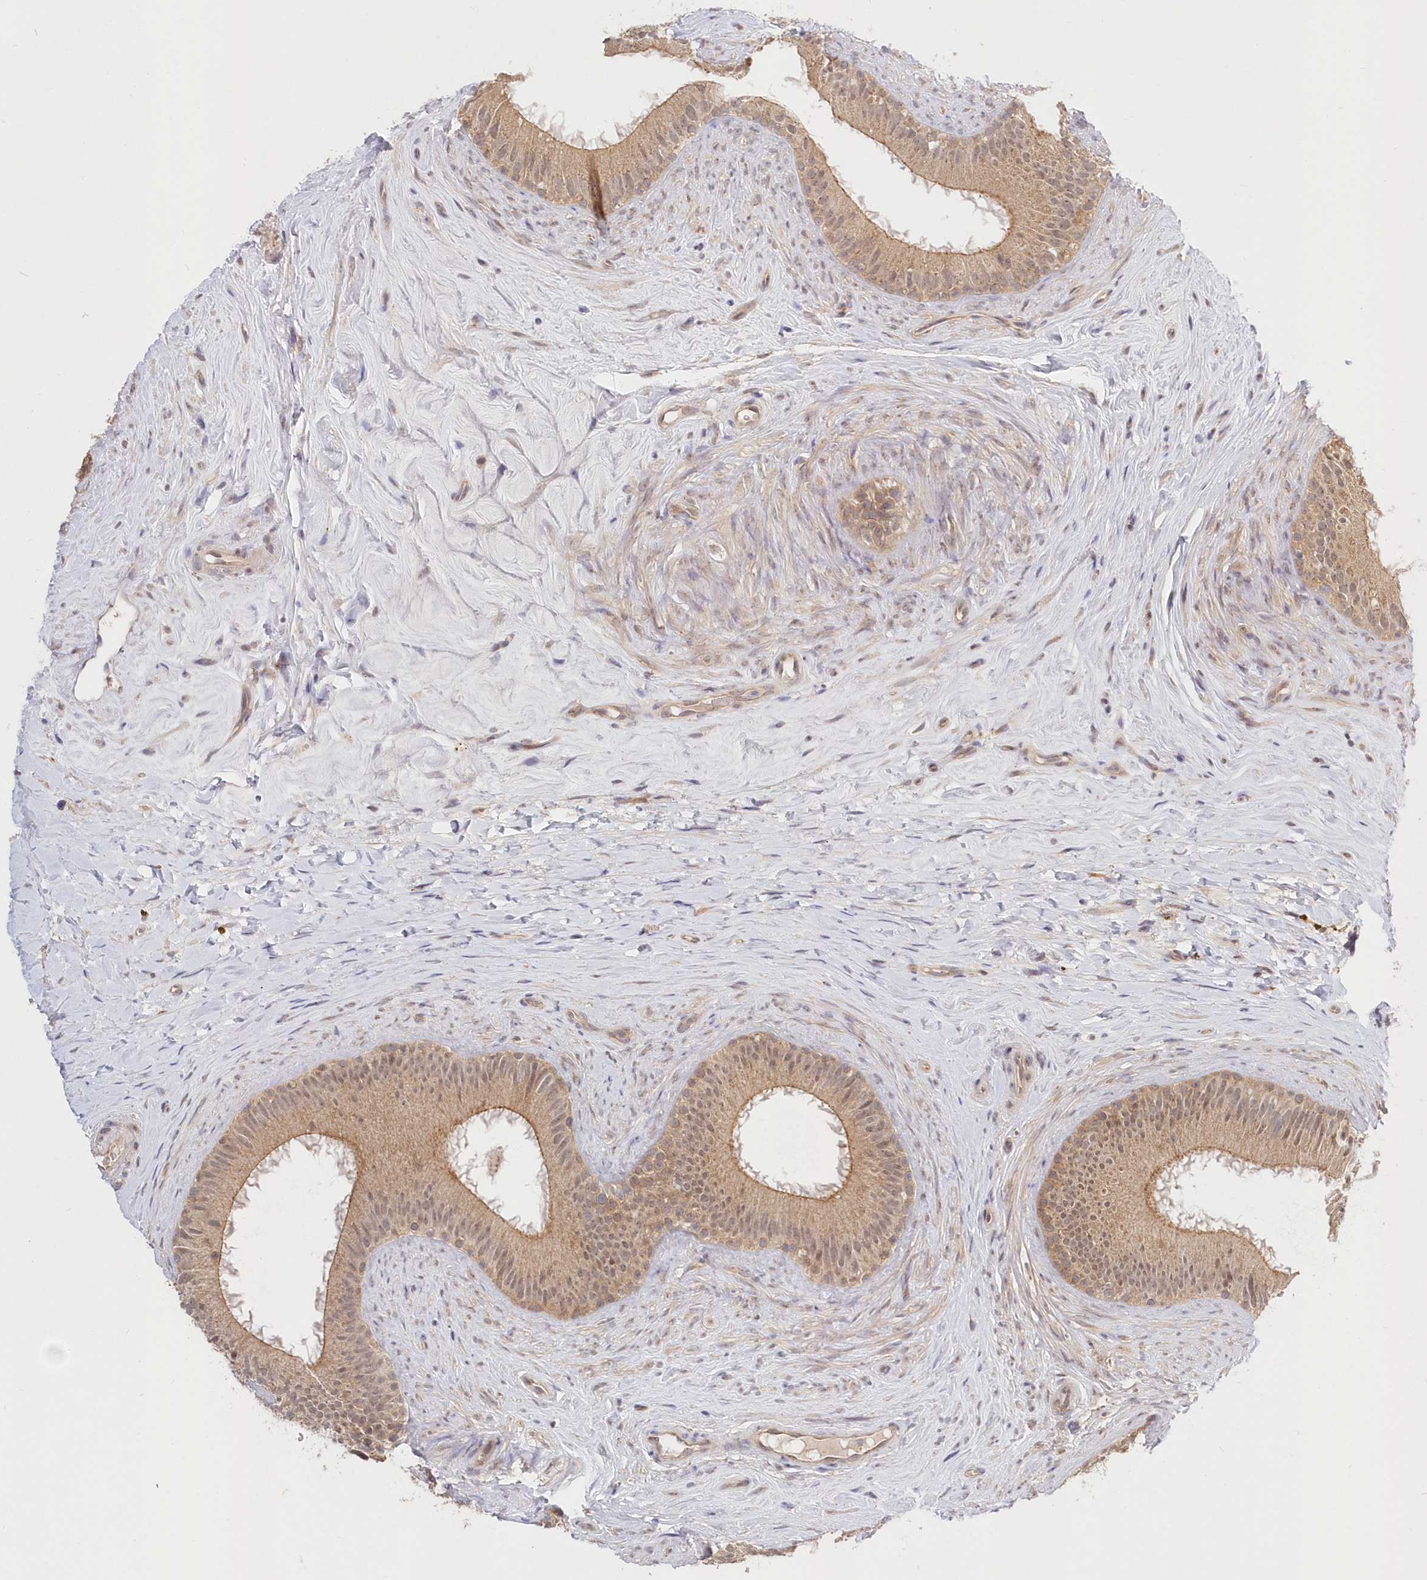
{"staining": {"intensity": "weak", "quantity": "25%-75%", "location": "cytoplasmic/membranous"}, "tissue": "epididymis", "cell_type": "Glandular cells", "image_type": "normal", "snomed": [{"axis": "morphology", "description": "Normal tissue, NOS"}, {"axis": "topography", "description": "Epididymis"}], "caption": "A micrograph of human epididymis stained for a protein demonstrates weak cytoplasmic/membranous brown staining in glandular cells. Nuclei are stained in blue.", "gene": "KATNA1", "patient": {"sex": "male", "age": 84}}